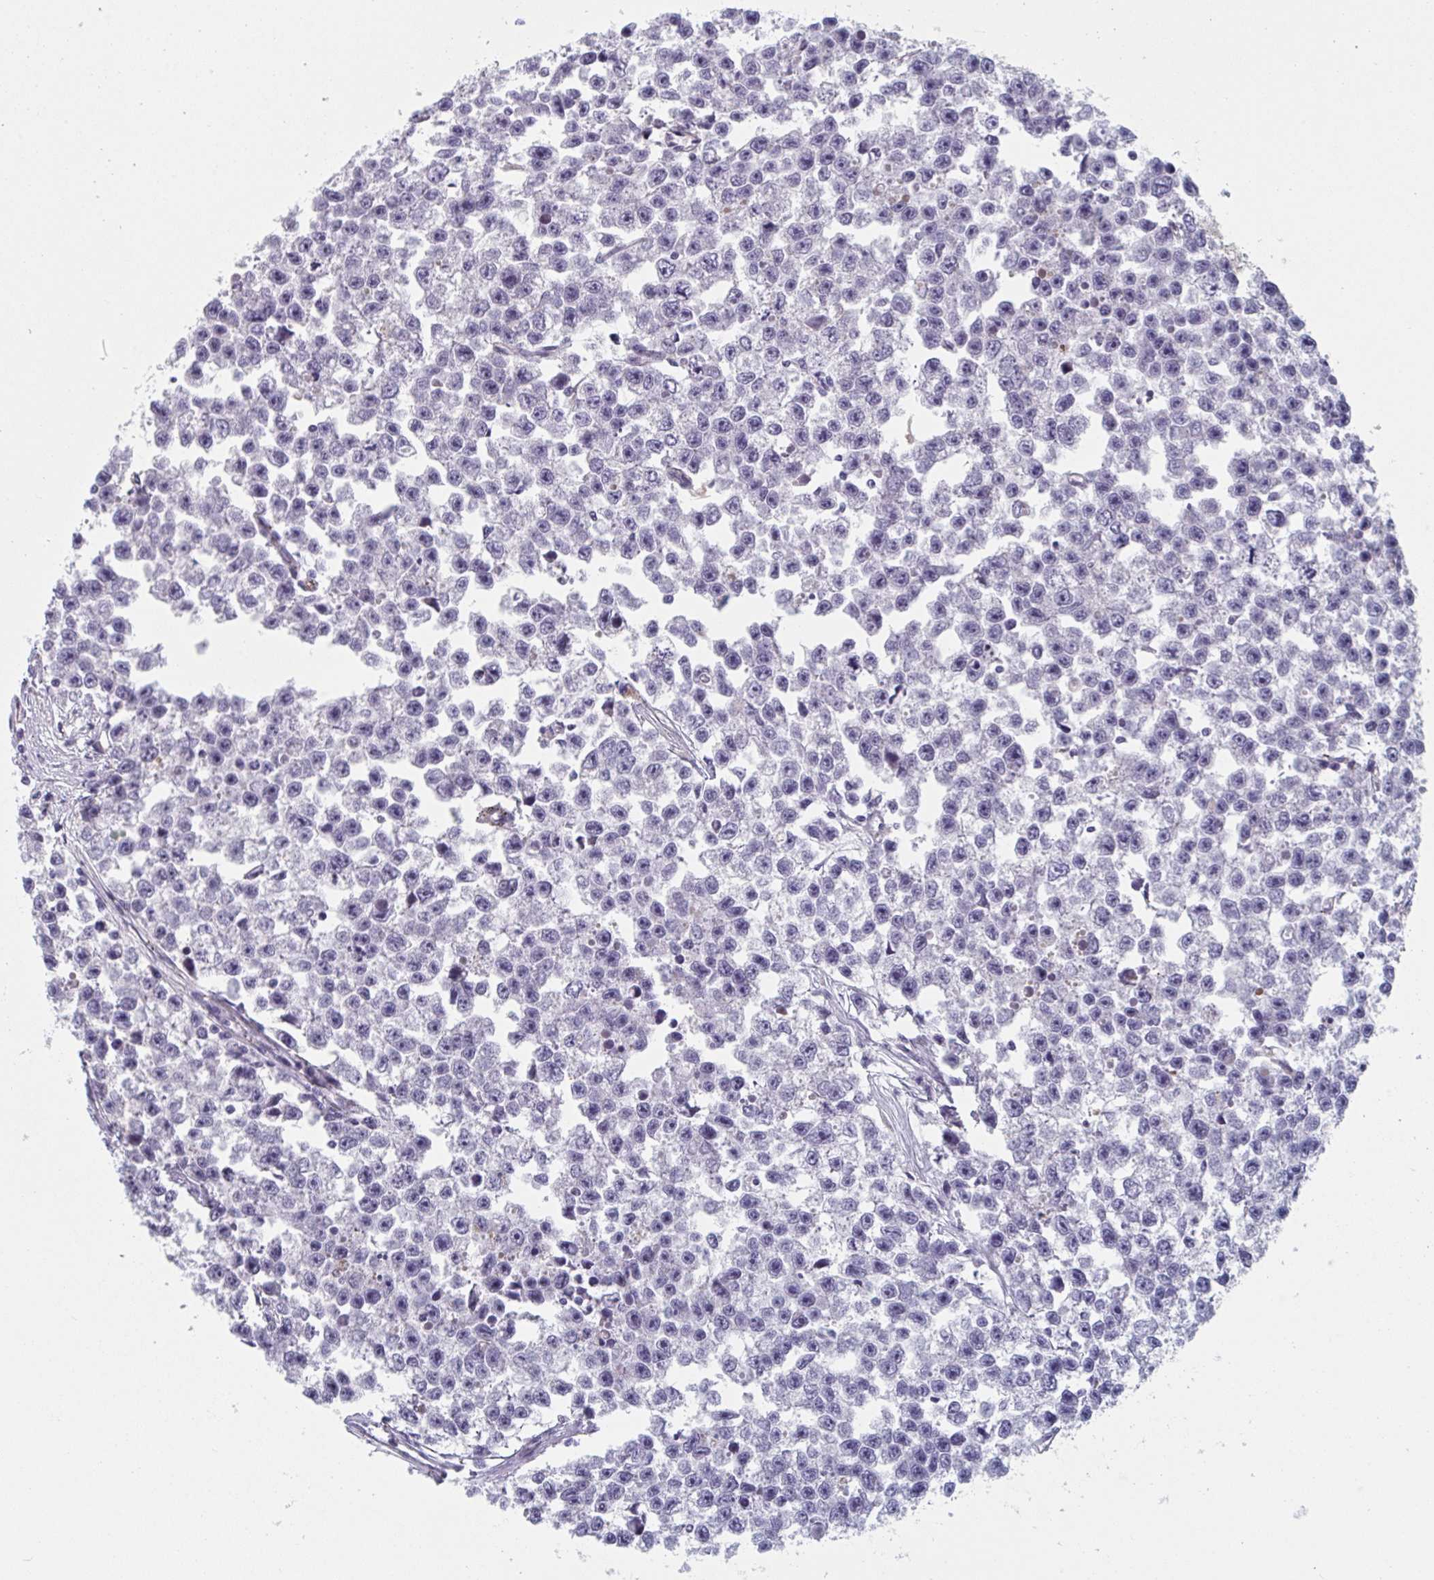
{"staining": {"intensity": "negative", "quantity": "none", "location": "none"}, "tissue": "testis cancer", "cell_type": "Tumor cells", "image_type": "cancer", "snomed": [{"axis": "morphology", "description": "Seminoma, NOS"}, {"axis": "topography", "description": "Testis"}], "caption": "A high-resolution micrograph shows immunohistochemistry (IHC) staining of seminoma (testis), which demonstrates no significant positivity in tumor cells. The staining is performed using DAB brown chromogen with nuclei counter-stained in using hematoxylin.", "gene": "TNFSF10", "patient": {"sex": "male", "age": 26}}